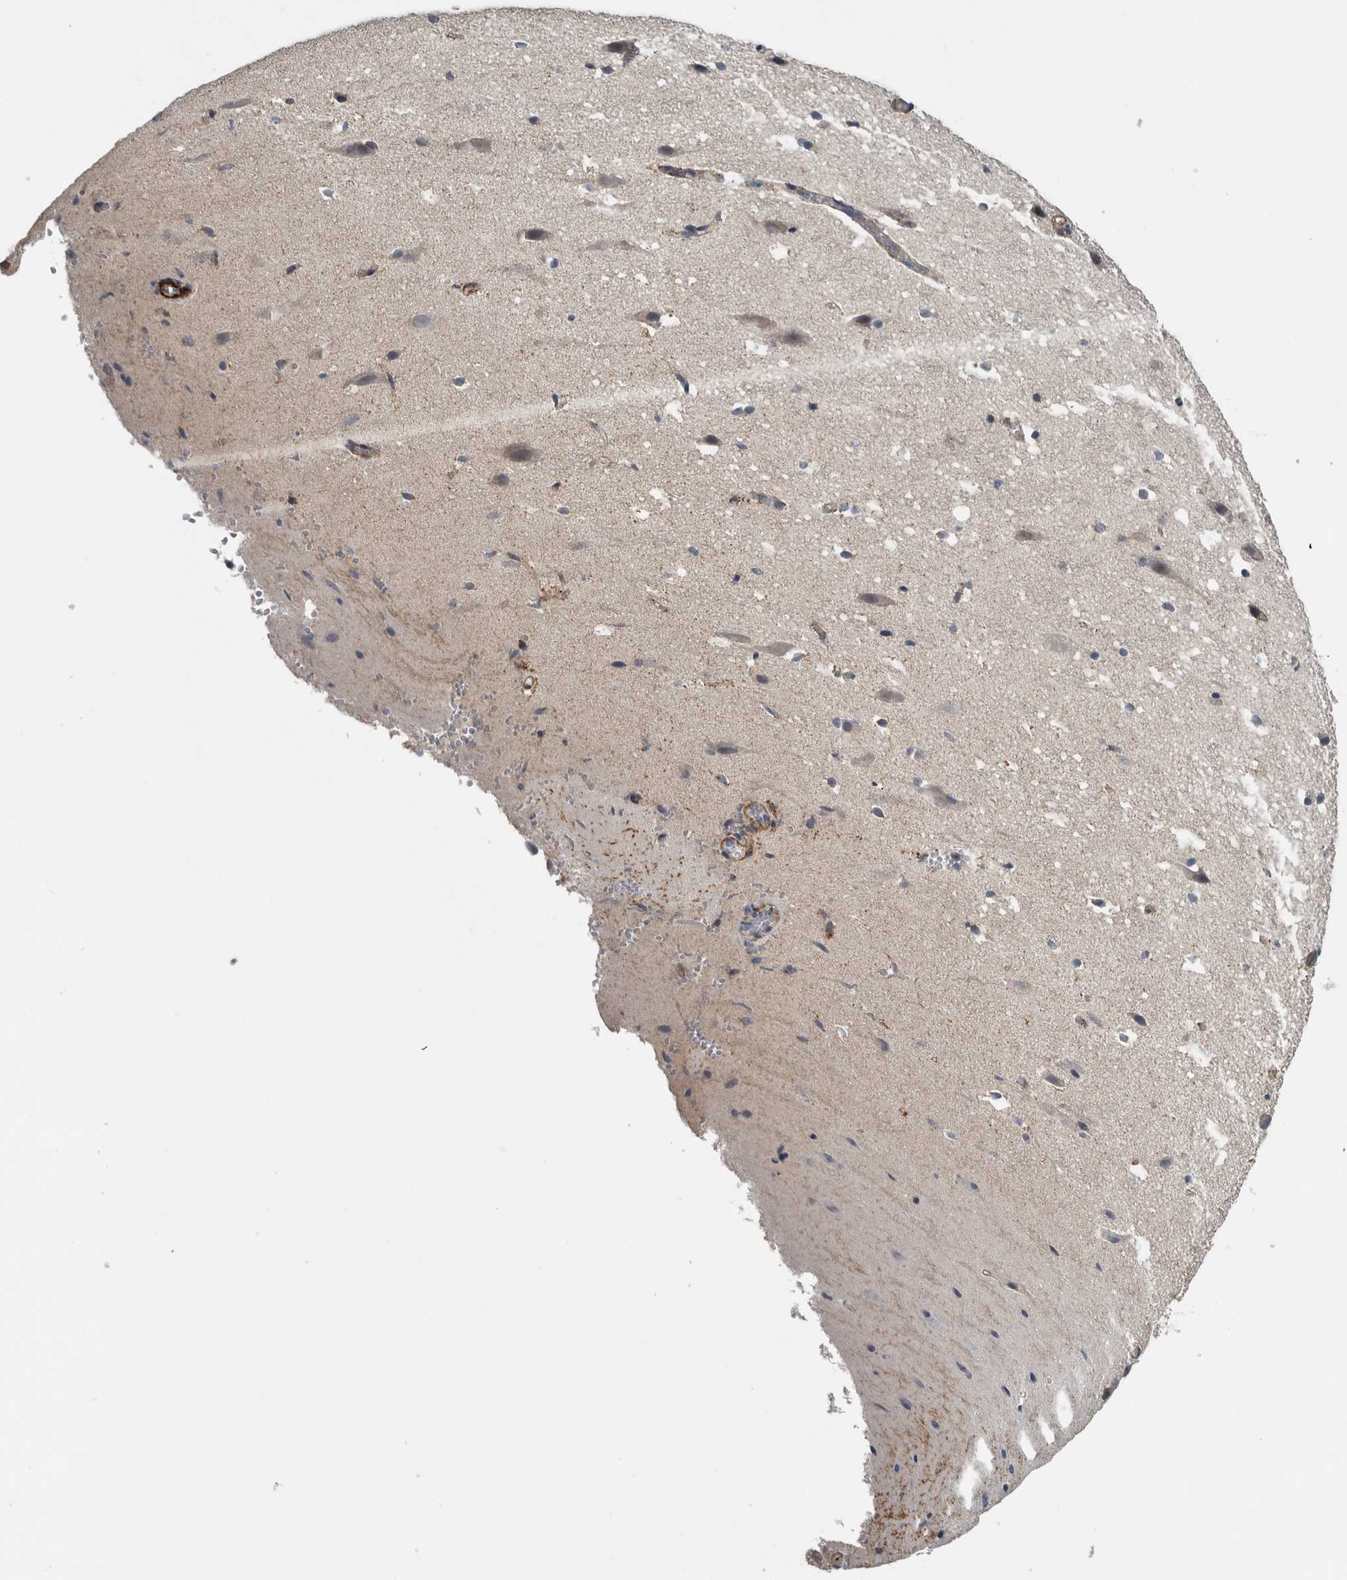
{"staining": {"intensity": "moderate", "quantity": ">75%", "location": "cytoplasmic/membranous"}, "tissue": "cerebral cortex", "cell_type": "Endothelial cells", "image_type": "normal", "snomed": [{"axis": "morphology", "description": "Normal tissue, NOS"}, {"axis": "morphology", "description": "Developmental malformation"}, {"axis": "topography", "description": "Cerebral cortex"}], "caption": "High-power microscopy captured an immunohistochemistry (IHC) histopathology image of unremarkable cerebral cortex, revealing moderate cytoplasmic/membranous expression in about >75% of endothelial cells. The staining was performed using DAB, with brown indicating positive protein expression. Nuclei are stained blue with hematoxylin.", "gene": "LBHD1", "patient": {"sex": "female", "age": 30}}